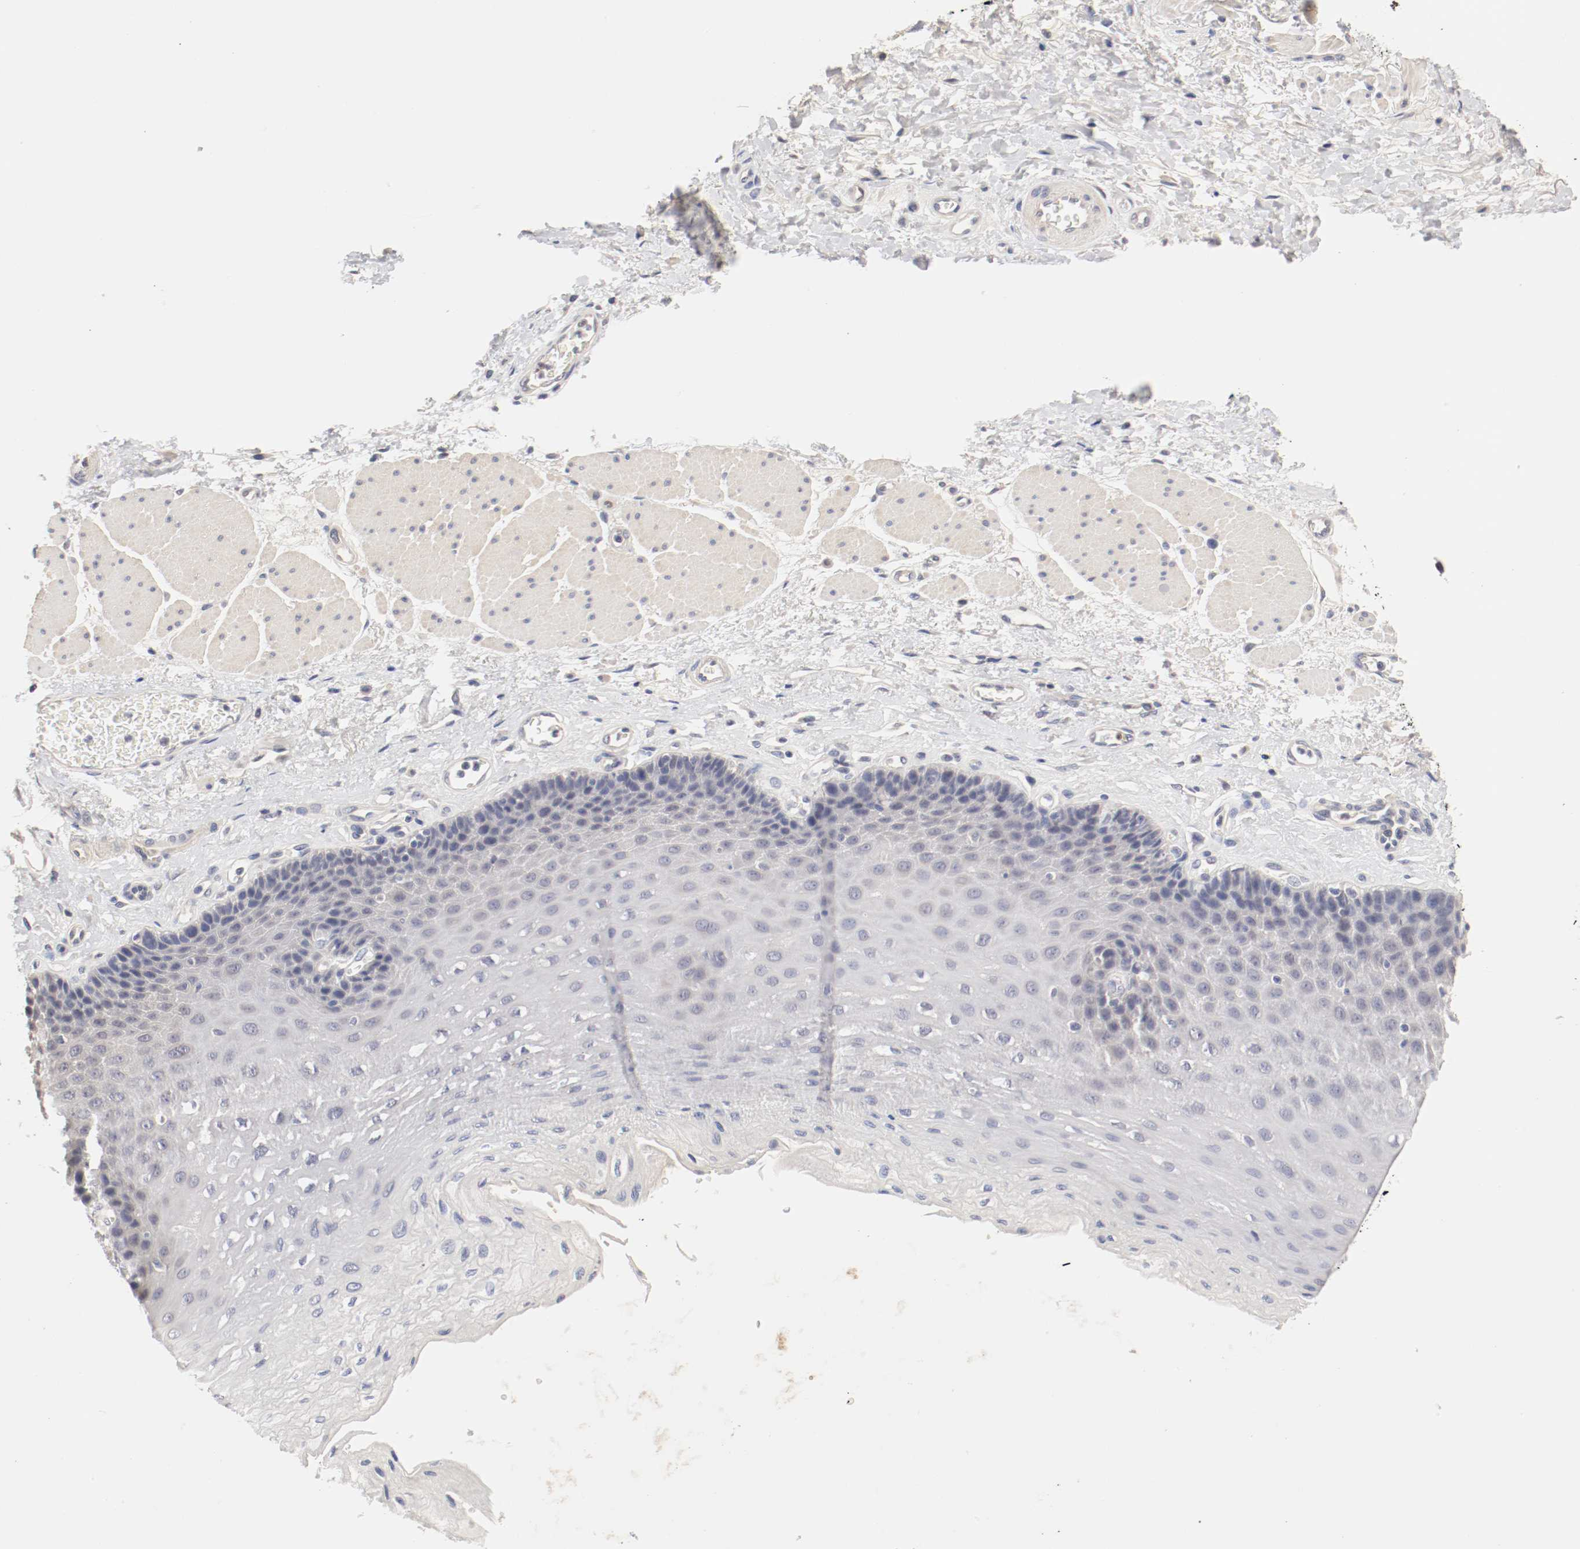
{"staining": {"intensity": "negative", "quantity": "none", "location": "none"}, "tissue": "esophagus", "cell_type": "Squamous epithelial cells", "image_type": "normal", "snomed": [{"axis": "morphology", "description": "Normal tissue, NOS"}, {"axis": "topography", "description": "Esophagus"}], "caption": "Esophagus was stained to show a protein in brown. There is no significant expression in squamous epithelial cells. (Brightfield microscopy of DAB (3,3'-diaminobenzidine) immunohistochemistry (IHC) at high magnification).", "gene": "CEBPE", "patient": {"sex": "female", "age": 72}}